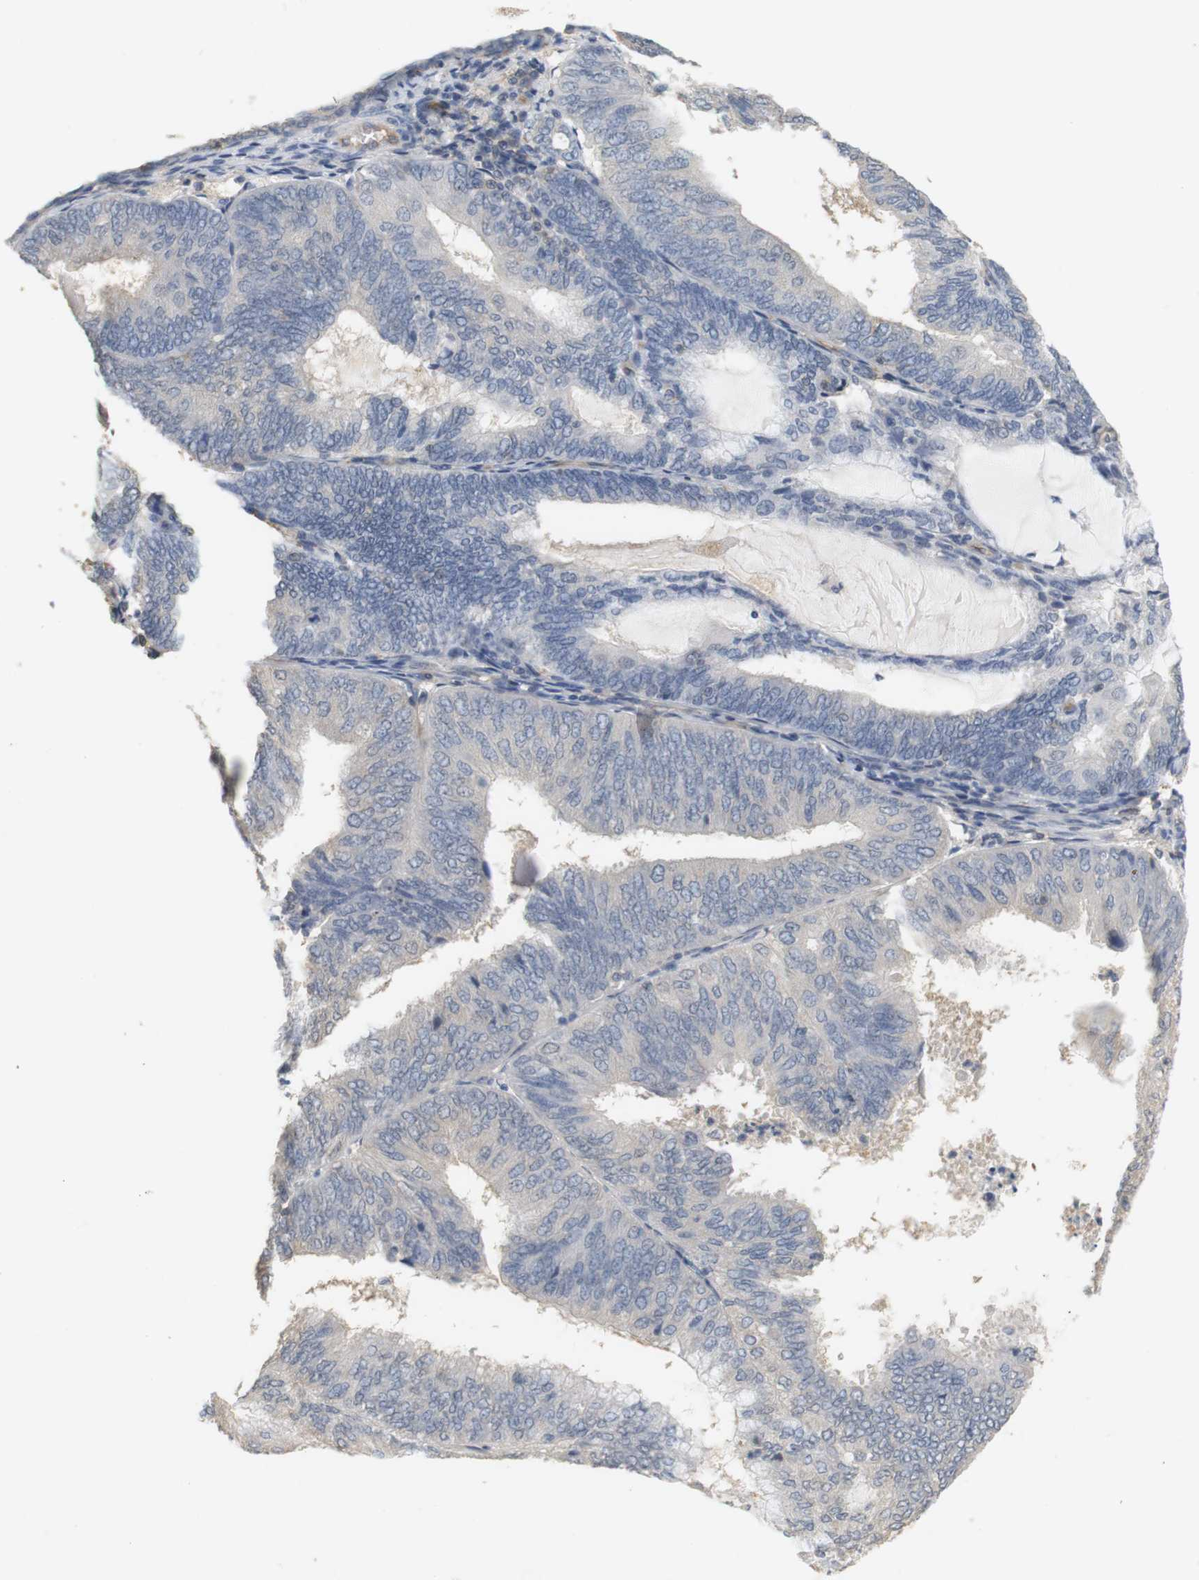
{"staining": {"intensity": "negative", "quantity": "none", "location": "none"}, "tissue": "endometrial cancer", "cell_type": "Tumor cells", "image_type": "cancer", "snomed": [{"axis": "morphology", "description": "Adenocarcinoma, NOS"}, {"axis": "topography", "description": "Endometrium"}], "caption": "The histopathology image reveals no significant positivity in tumor cells of endometrial adenocarcinoma.", "gene": "OSR1", "patient": {"sex": "female", "age": 81}}